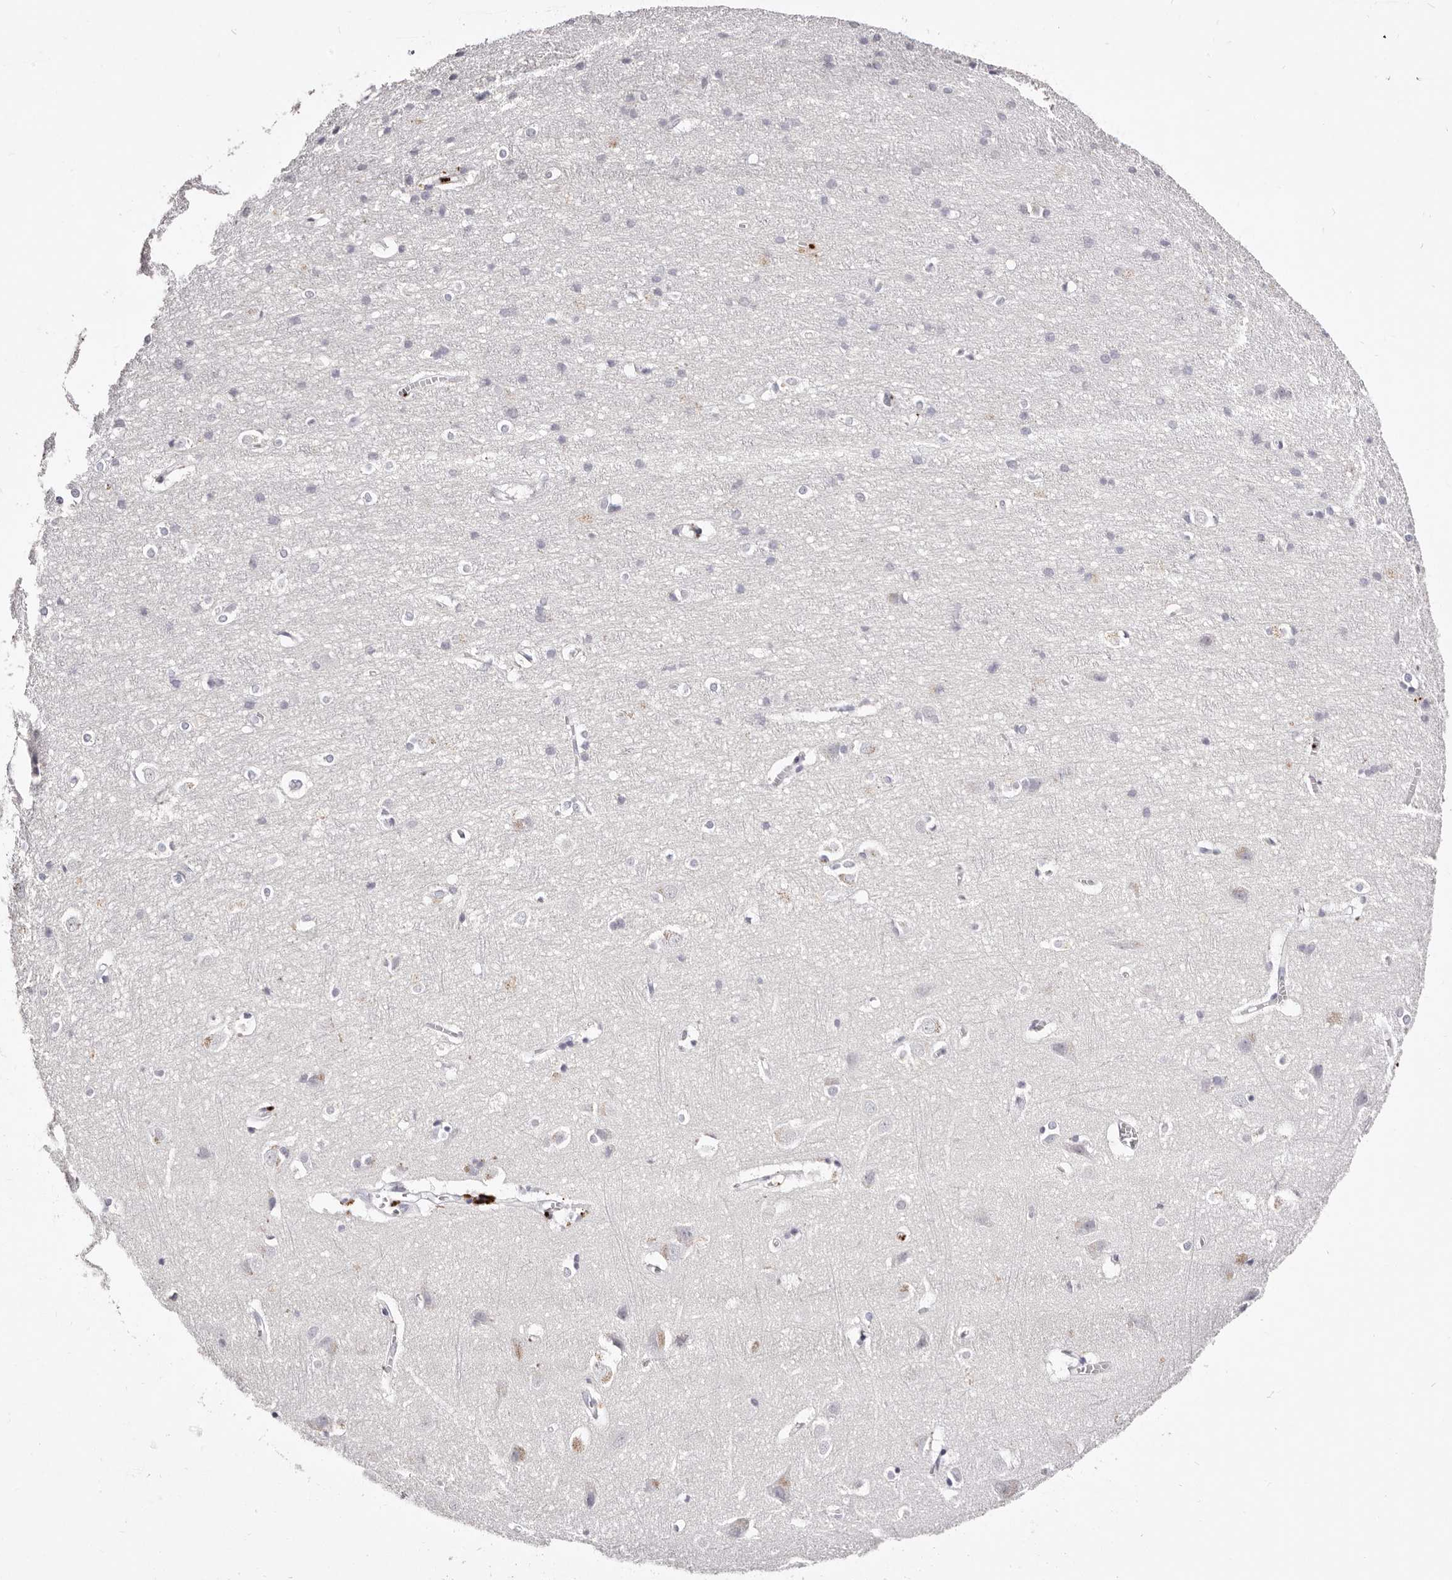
{"staining": {"intensity": "negative", "quantity": "none", "location": "none"}, "tissue": "cerebral cortex", "cell_type": "Endothelial cells", "image_type": "normal", "snomed": [{"axis": "morphology", "description": "Normal tissue, NOS"}, {"axis": "topography", "description": "Cerebral cortex"}], "caption": "Cerebral cortex stained for a protein using immunohistochemistry exhibits no staining endothelial cells.", "gene": "PF4", "patient": {"sex": "male", "age": 54}}